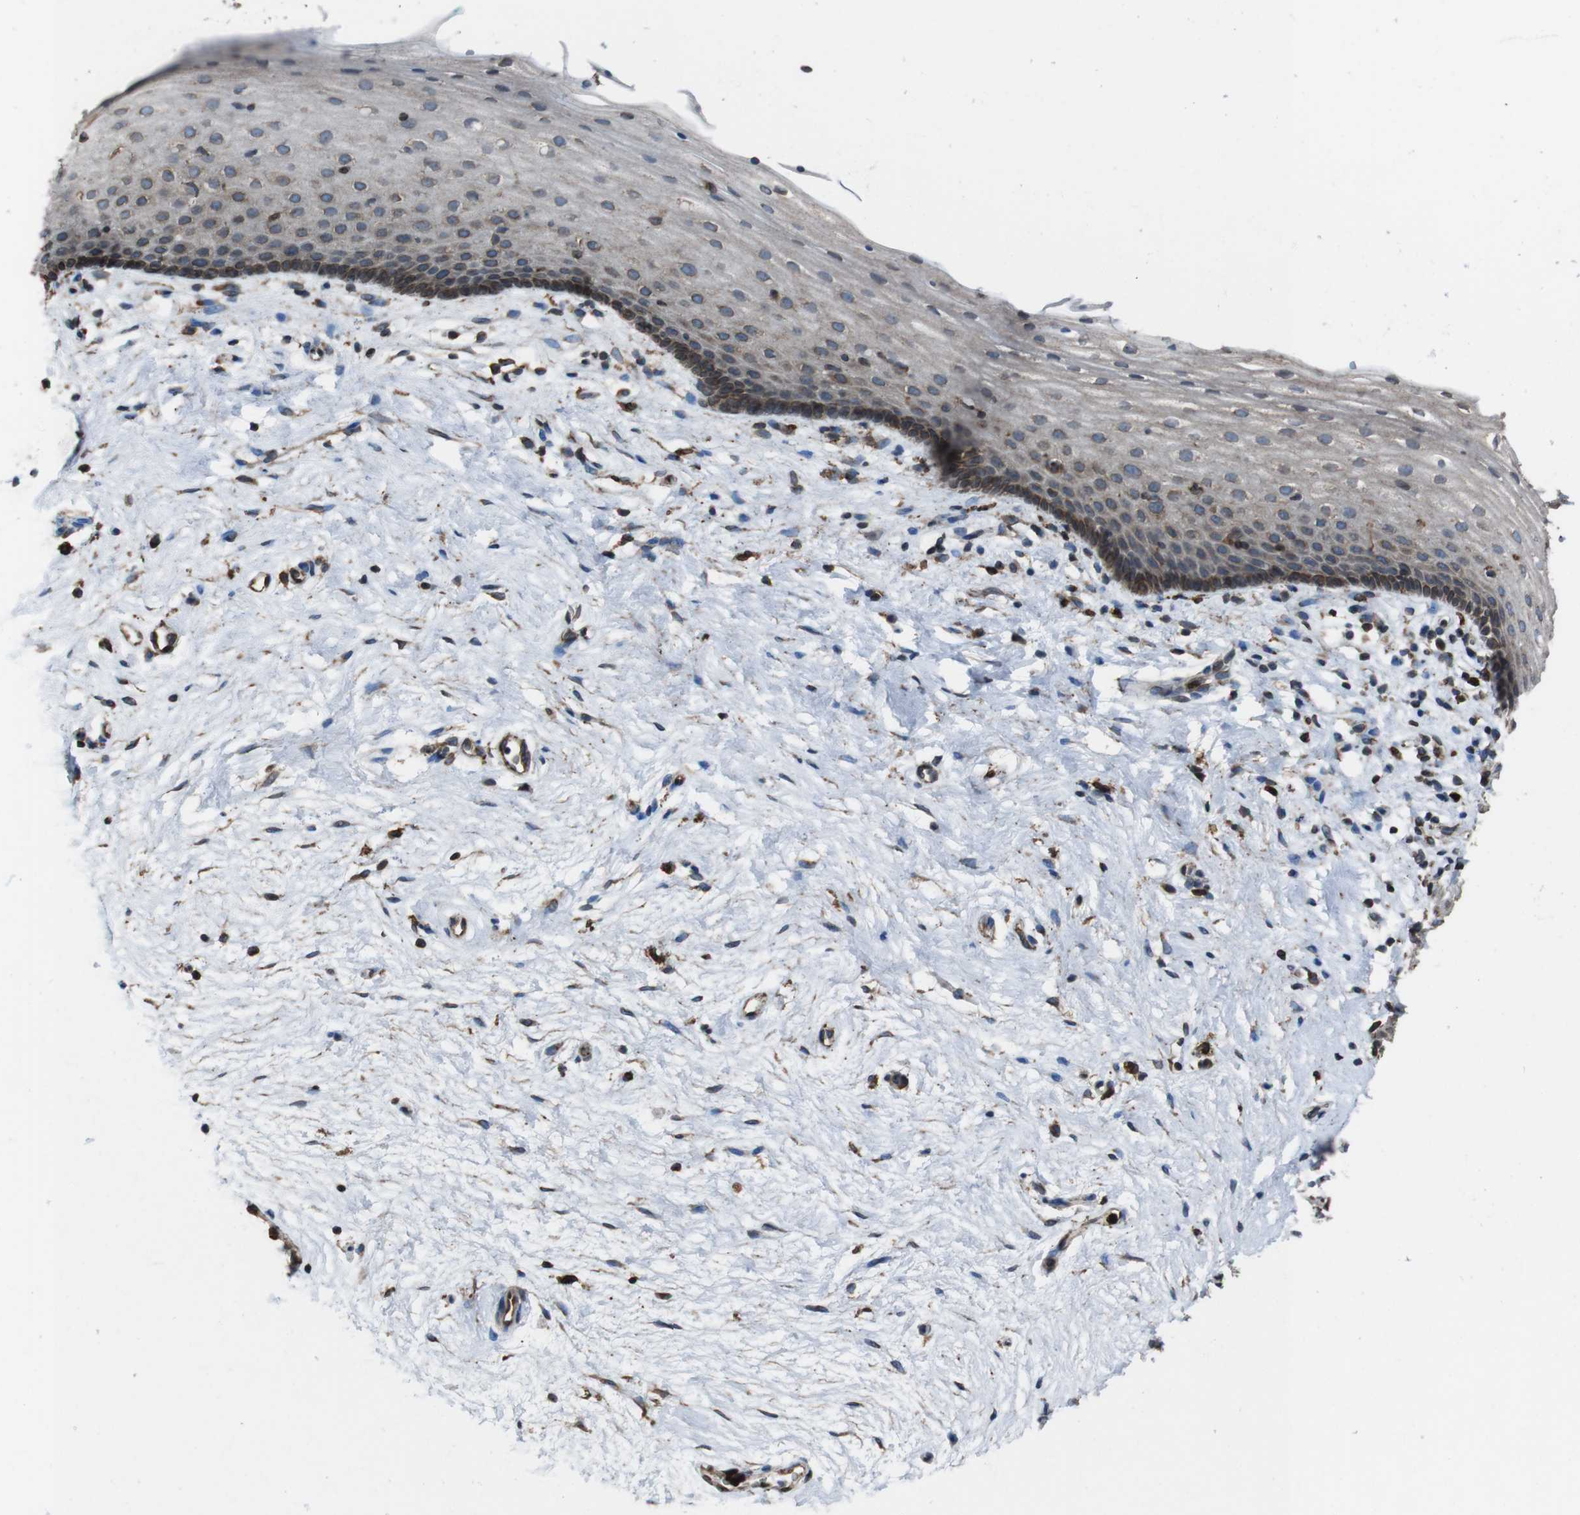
{"staining": {"intensity": "weak", "quantity": "<25%", "location": "cytoplasmic/membranous,nuclear"}, "tissue": "vagina", "cell_type": "Squamous epithelial cells", "image_type": "normal", "snomed": [{"axis": "morphology", "description": "Normal tissue, NOS"}, {"axis": "topography", "description": "Vagina"}], "caption": "Squamous epithelial cells are negative for brown protein staining in normal vagina. (DAB immunohistochemistry visualized using brightfield microscopy, high magnification).", "gene": "APMAP", "patient": {"sex": "female", "age": 44}}